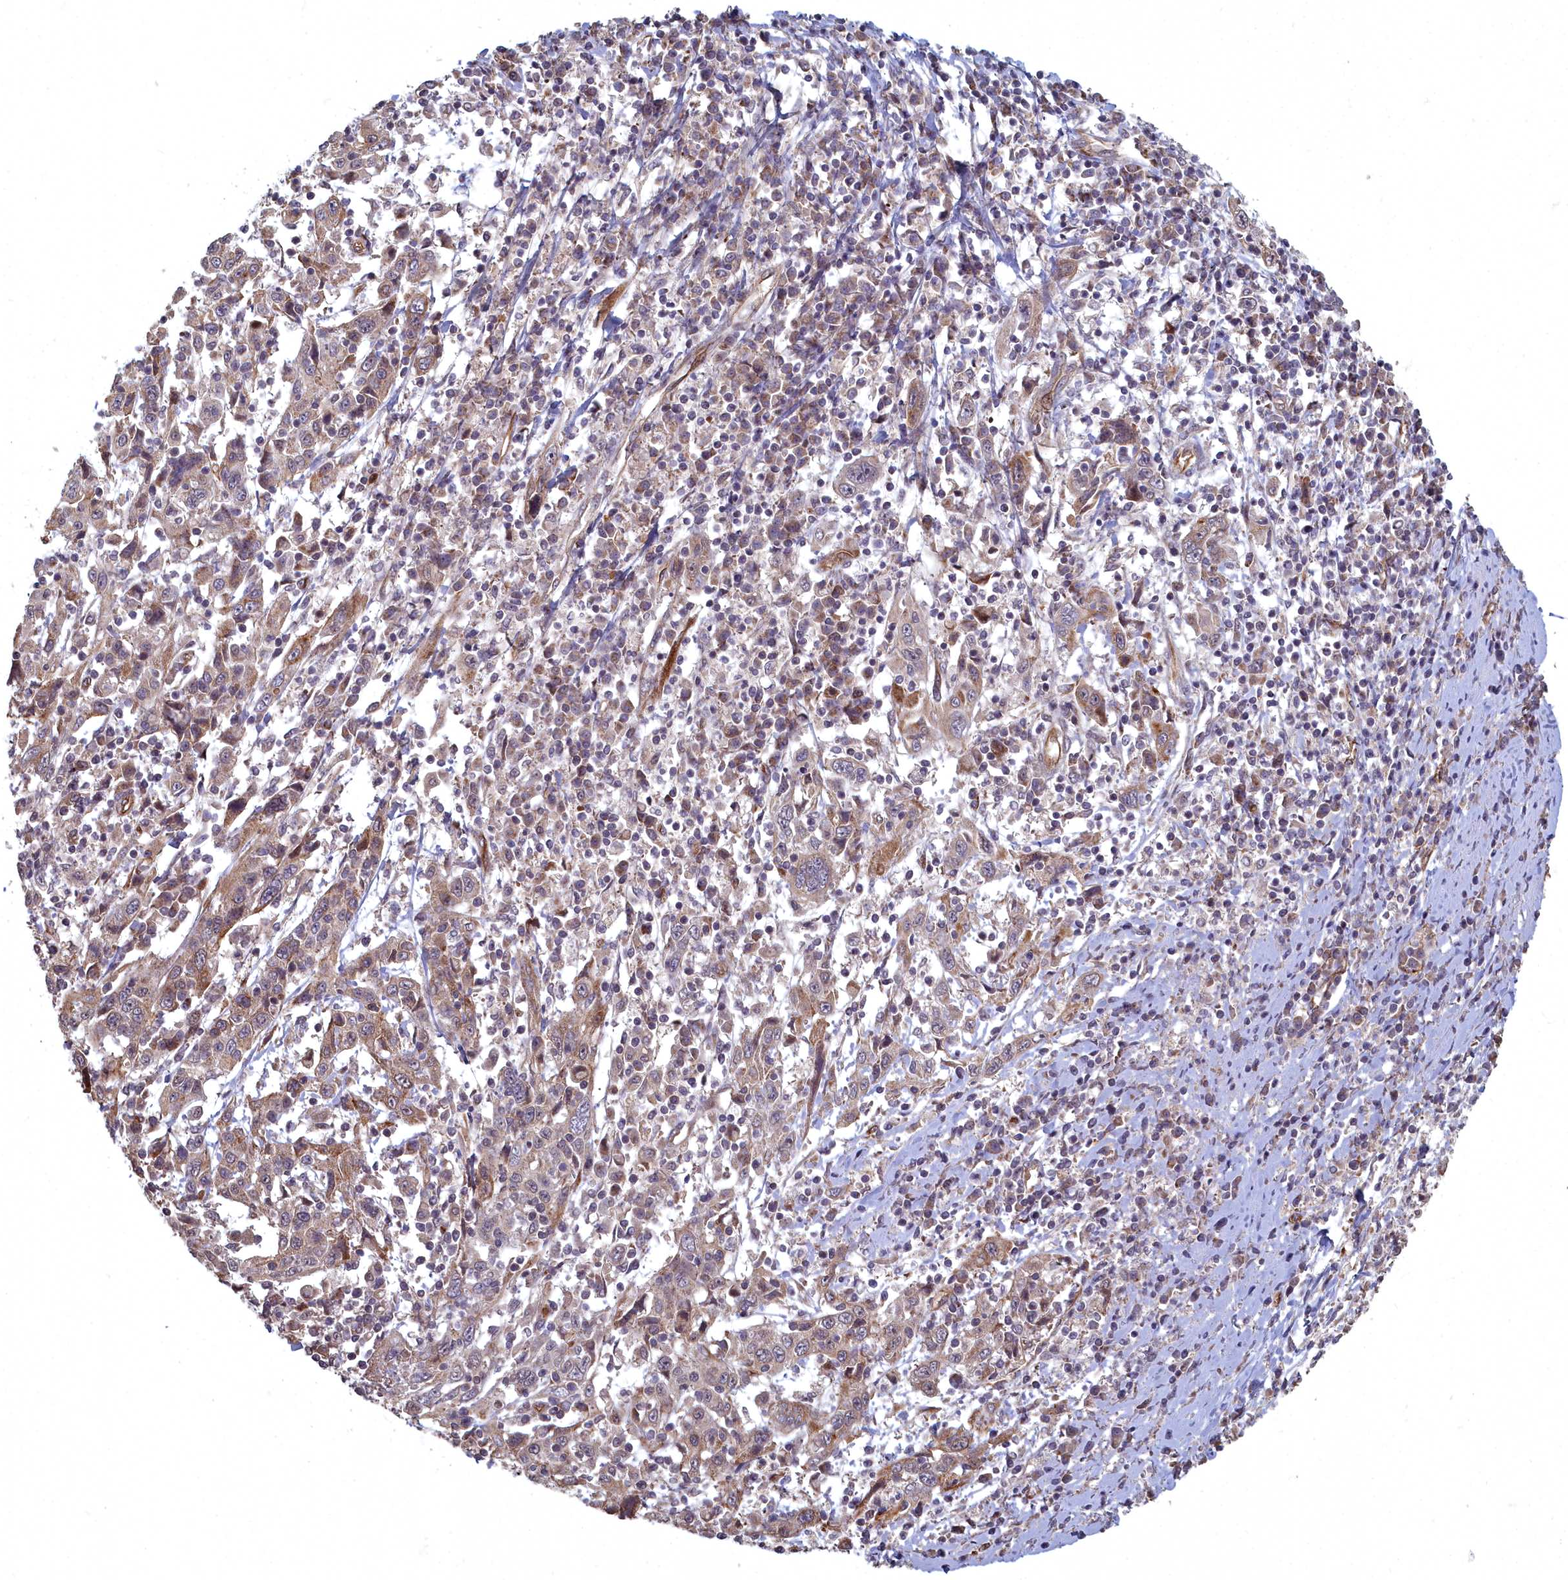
{"staining": {"intensity": "moderate", "quantity": "25%-75%", "location": "cytoplasmic/membranous,nuclear"}, "tissue": "cervical cancer", "cell_type": "Tumor cells", "image_type": "cancer", "snomed": [{"axis": "morphology", "description": "Squamous cell carcinoma, NOS"}, {"axis": "topography", "description": "Cervix"}], "caption": "Cervical cancer was stained to show a protein in brown. There is medium levels of moderate cytoplasmic/membranous and nuclear positivity in approximately 25%-75% of tumor cells.", "gene": "TSPYL4", "patient": {"sex": "female", "age": 46}}